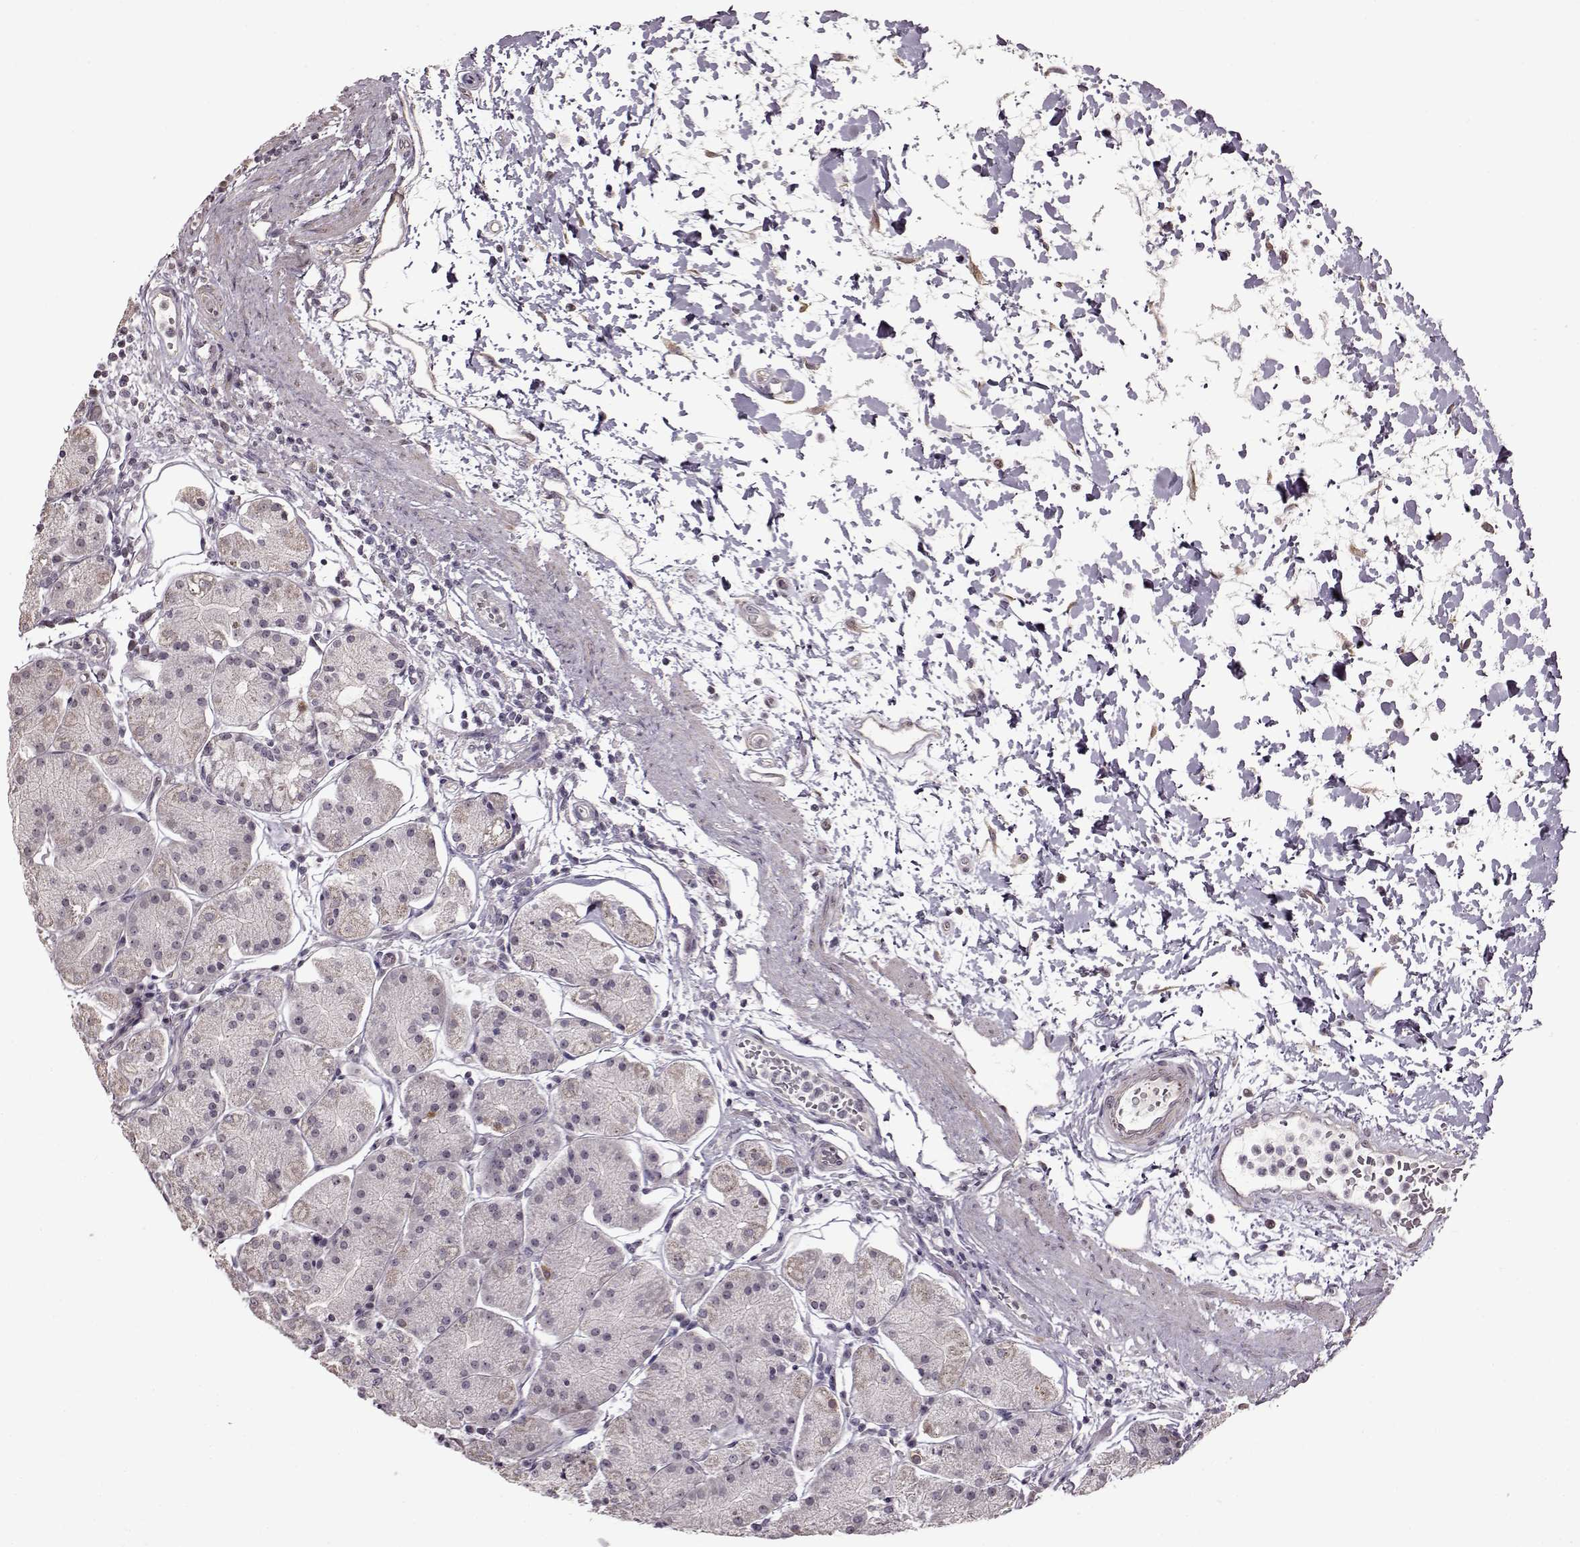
{"staining": {"intensity": "weak", "quantity": "<25%", "location": "cytoplasmic/membranous"}, "tissue": "stomach", "cell_type": "Glandular cells", "image_type": "normal", "snomed": [{"axis": "morphology", "description": "Normal tissue, NOS"}, {"axis": "topography", "description": "Stomach"}], "caption": "The micrograph exhibits no significant expression in glandular cells of stomach. (DAB immunohistochemistry (IHC), high magnification).", "gene": "FSHB", "patient": {"sex": "male", "age": 54}}